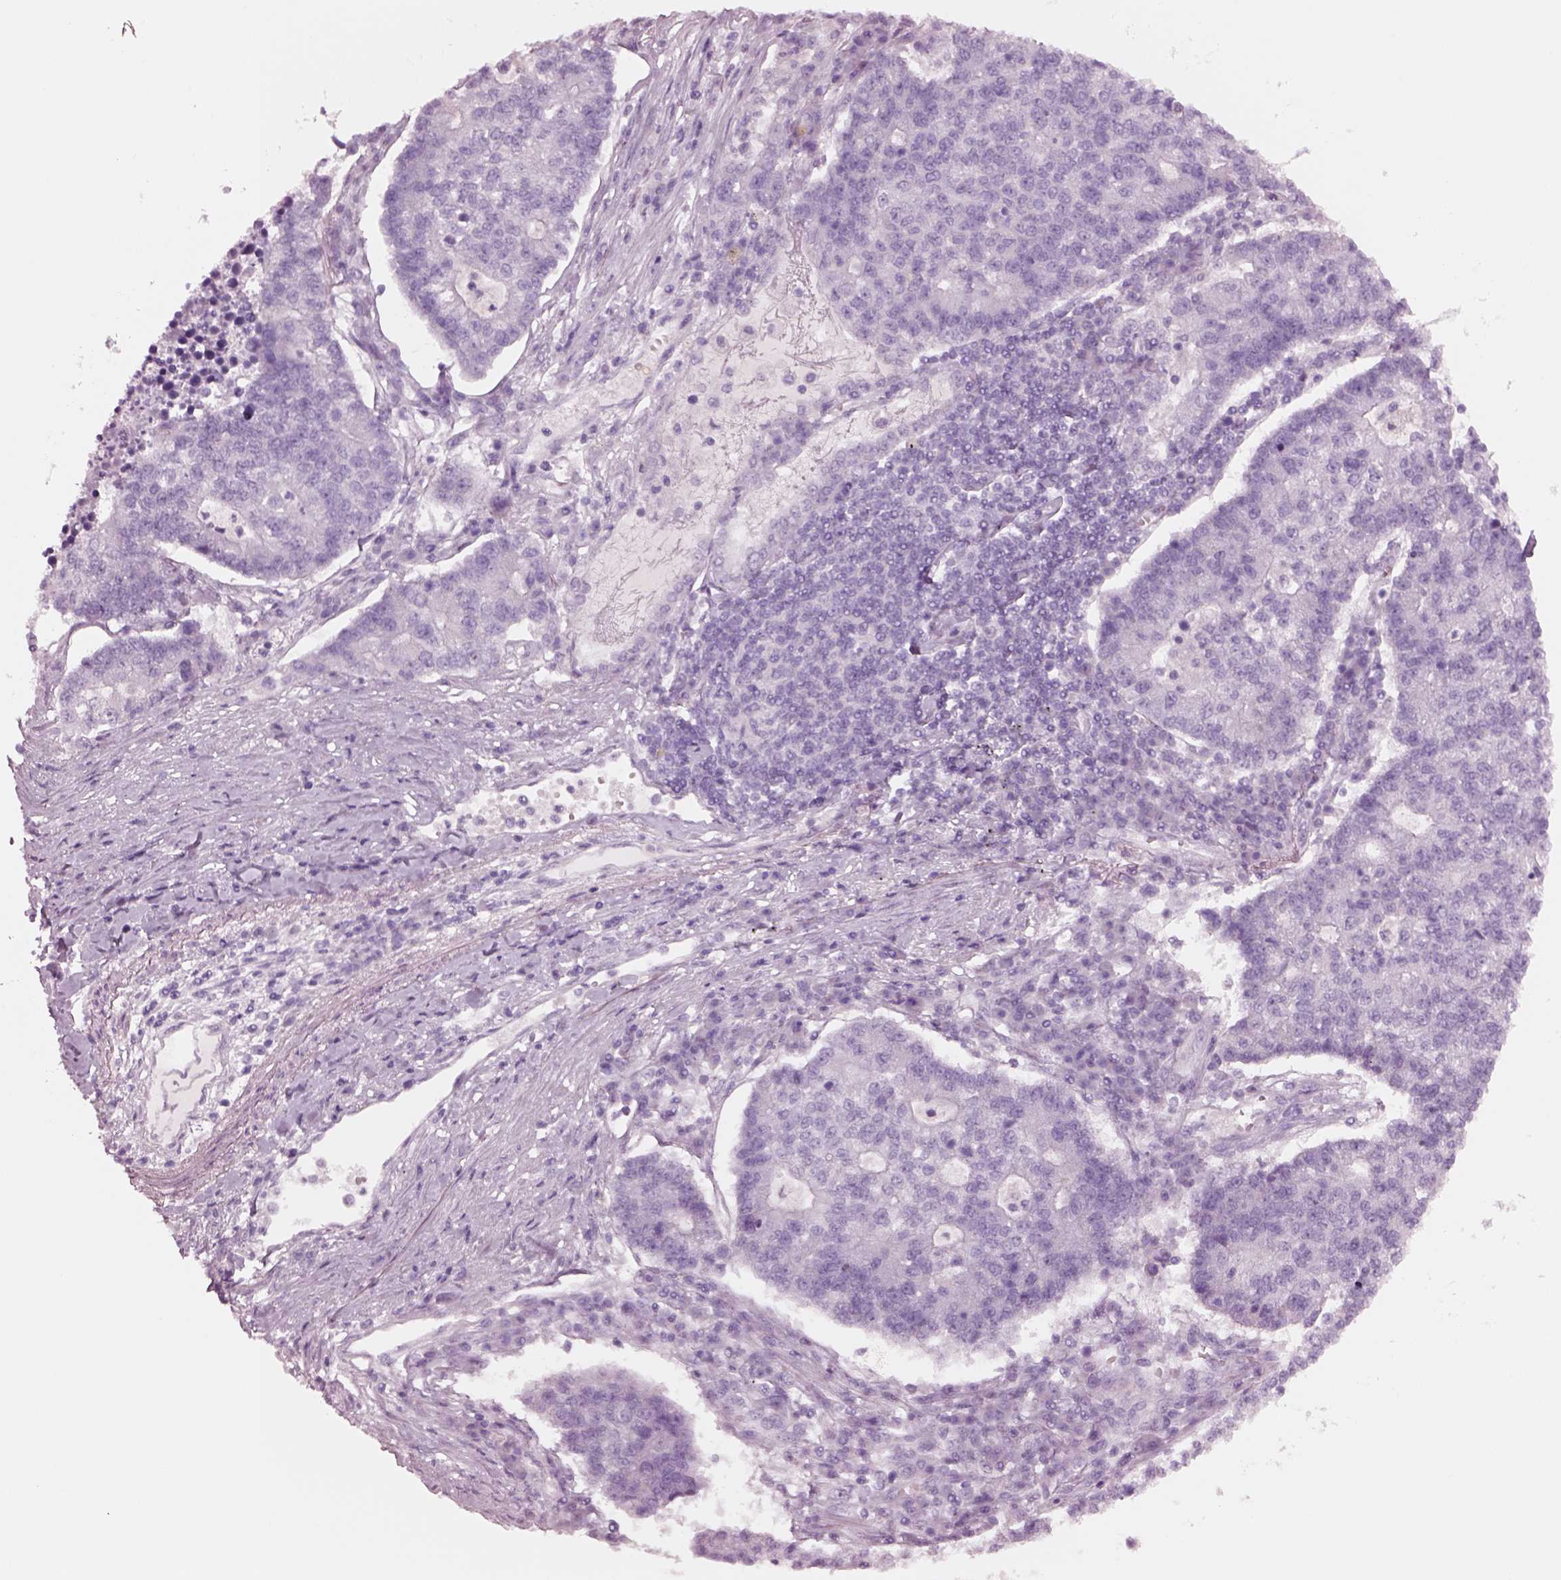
{"staining": {"intensity": "negative", "quantity": "none", "location": "none"}, "tissue": "lung cancer", "cell_type": "Tumor cells", "image_type": "cancer", "snomed": [{"axis": "morphology", "description": "Adenocarcinoma, NOS"}, {"axis": "topography", "description": "Lung"}], "caption": "High magnification brightfield microscopy of adenocarcinoma (lung) stained with DAB (3,3'-diaminobenzidine) (brown) and counterstained with hematoxylin (blue): tumor cells show no significant positivity.", "gene": "NMRK2", "patient": {"sex": "male", "age": 57}}